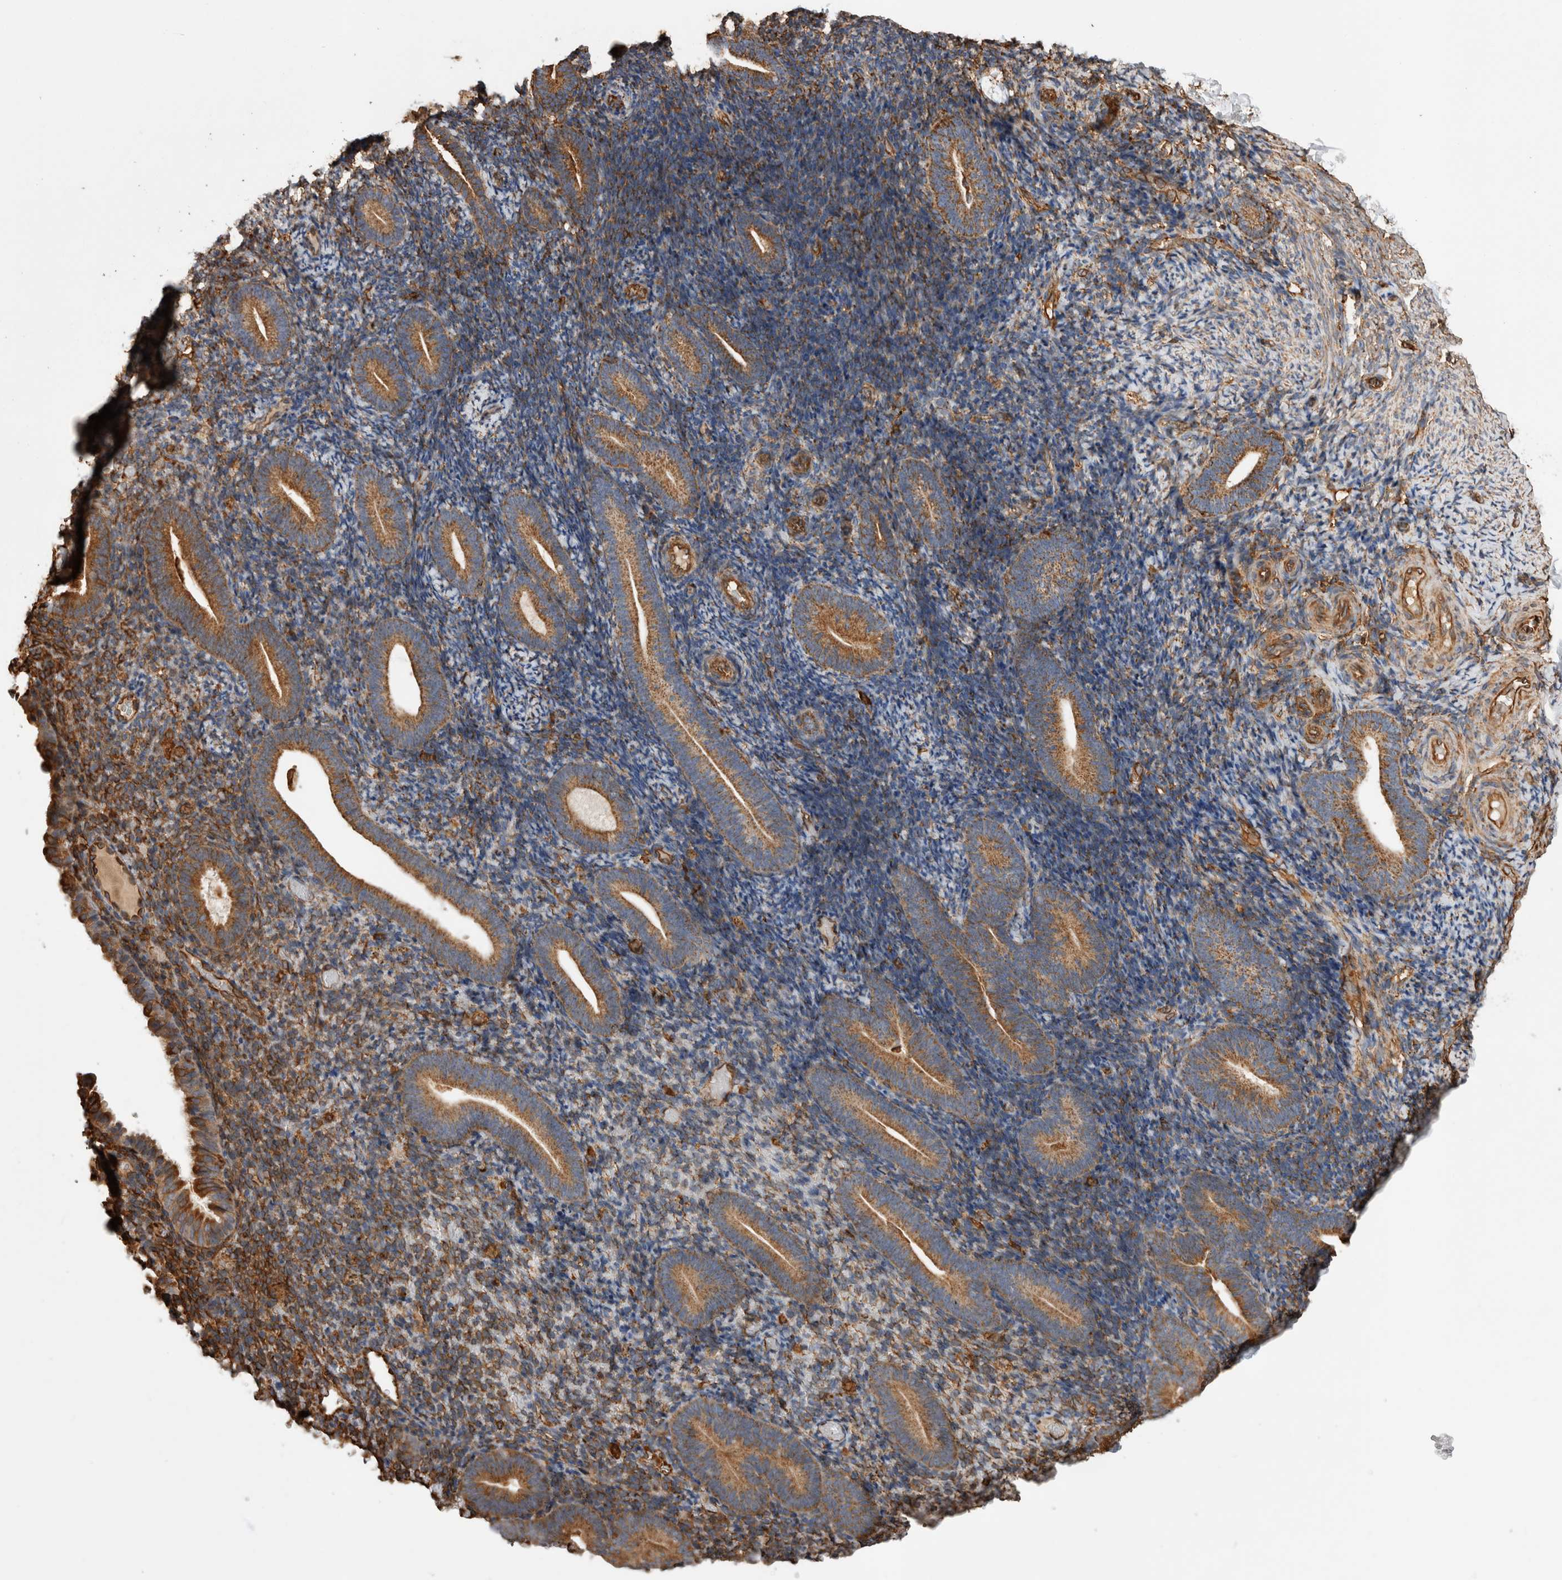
{"staining": {"intensity": "moderate", "quantity": "25%-75%", "location": "cytoplasmic/membranous"}, "tissue": "endometrium", "cell_type": "Cells in endometrial stroma", "image_type": "normal", "snomed": [{"axis": "morphology", "description": "Normal tissue, NOS"}, {"axis": "topography", "description": "Endometrium"}], "caption": "Immunohistochemical staining of normal human endometrium reveals 25%-75% levels of moderate cytoplasmic/membranous protein expression in about 25%-75% of cells in endometrial stroma. The staining is performed using DAB brown chromogen to label protein expression. The nuclei are counter-stained blue using hematoxylin.", "gene": "ZNF397", "patient": {"sex": "female", "age": 51}}